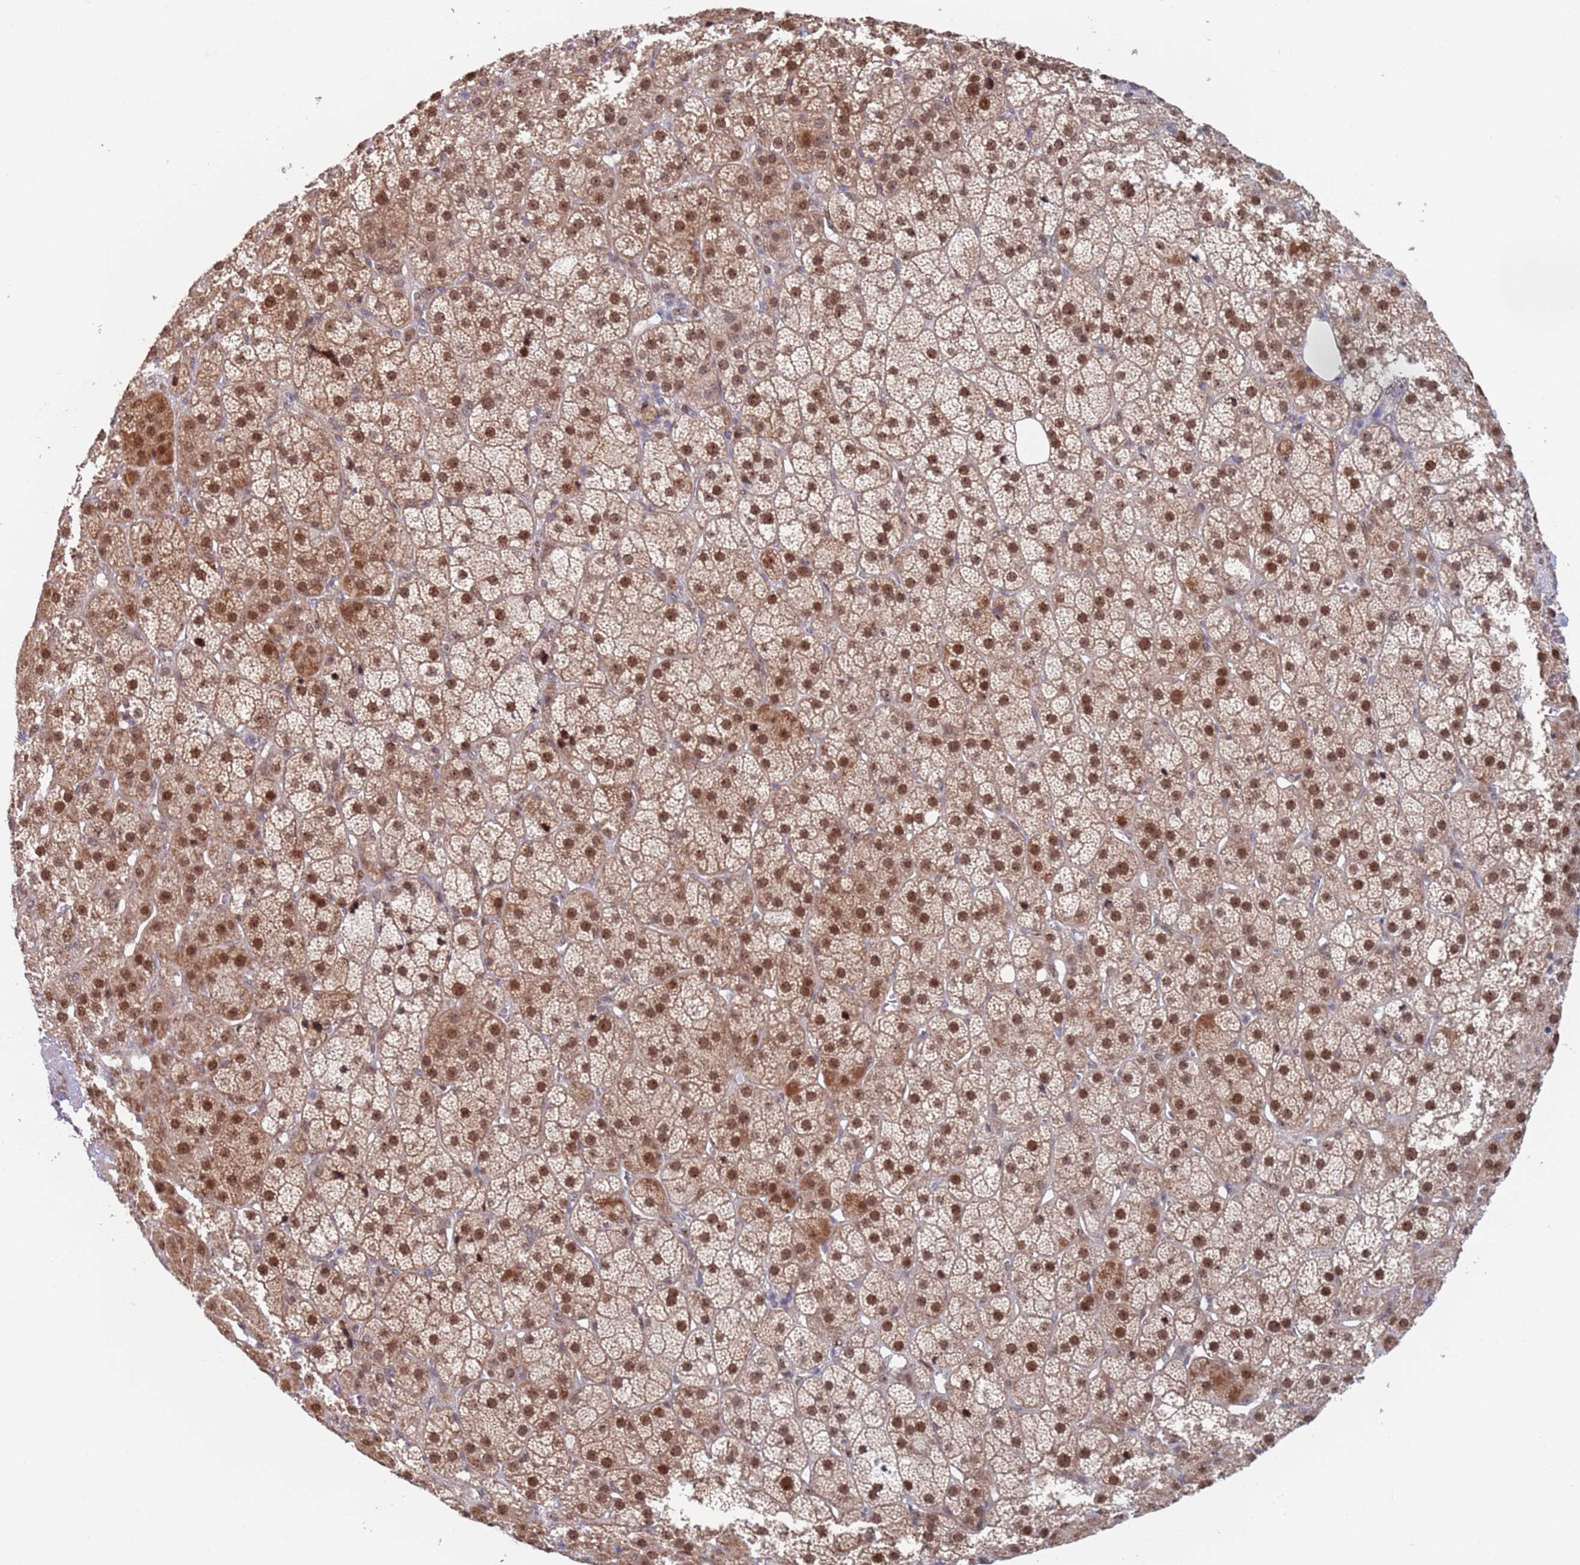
{"staining": {"intensity": "moderate", "quantity": ">75%", "location": "nuclear"}, "tissue": "adrenal gland", "cell_type": "Glandular cells", "image_type": "normal", "snomed": [{"axis": "morphology", "description": "Normal tissue, NOS"}, {"axis": "topography", "description": "Adrenal gland"}], "caption": "Immunohistochemical staining of normal human adrenal gland displays moderate nuclear protein expression in approximately >75% of glandular cells. The protein of interest is stained brown, and the nuclei are stained in blue (DAB (3,3'-diaminobenzidine) IHC with brightfield microscopy, high magnification).", "gene": "RPP25", "patient": {"sex": "female", "age": 57}}